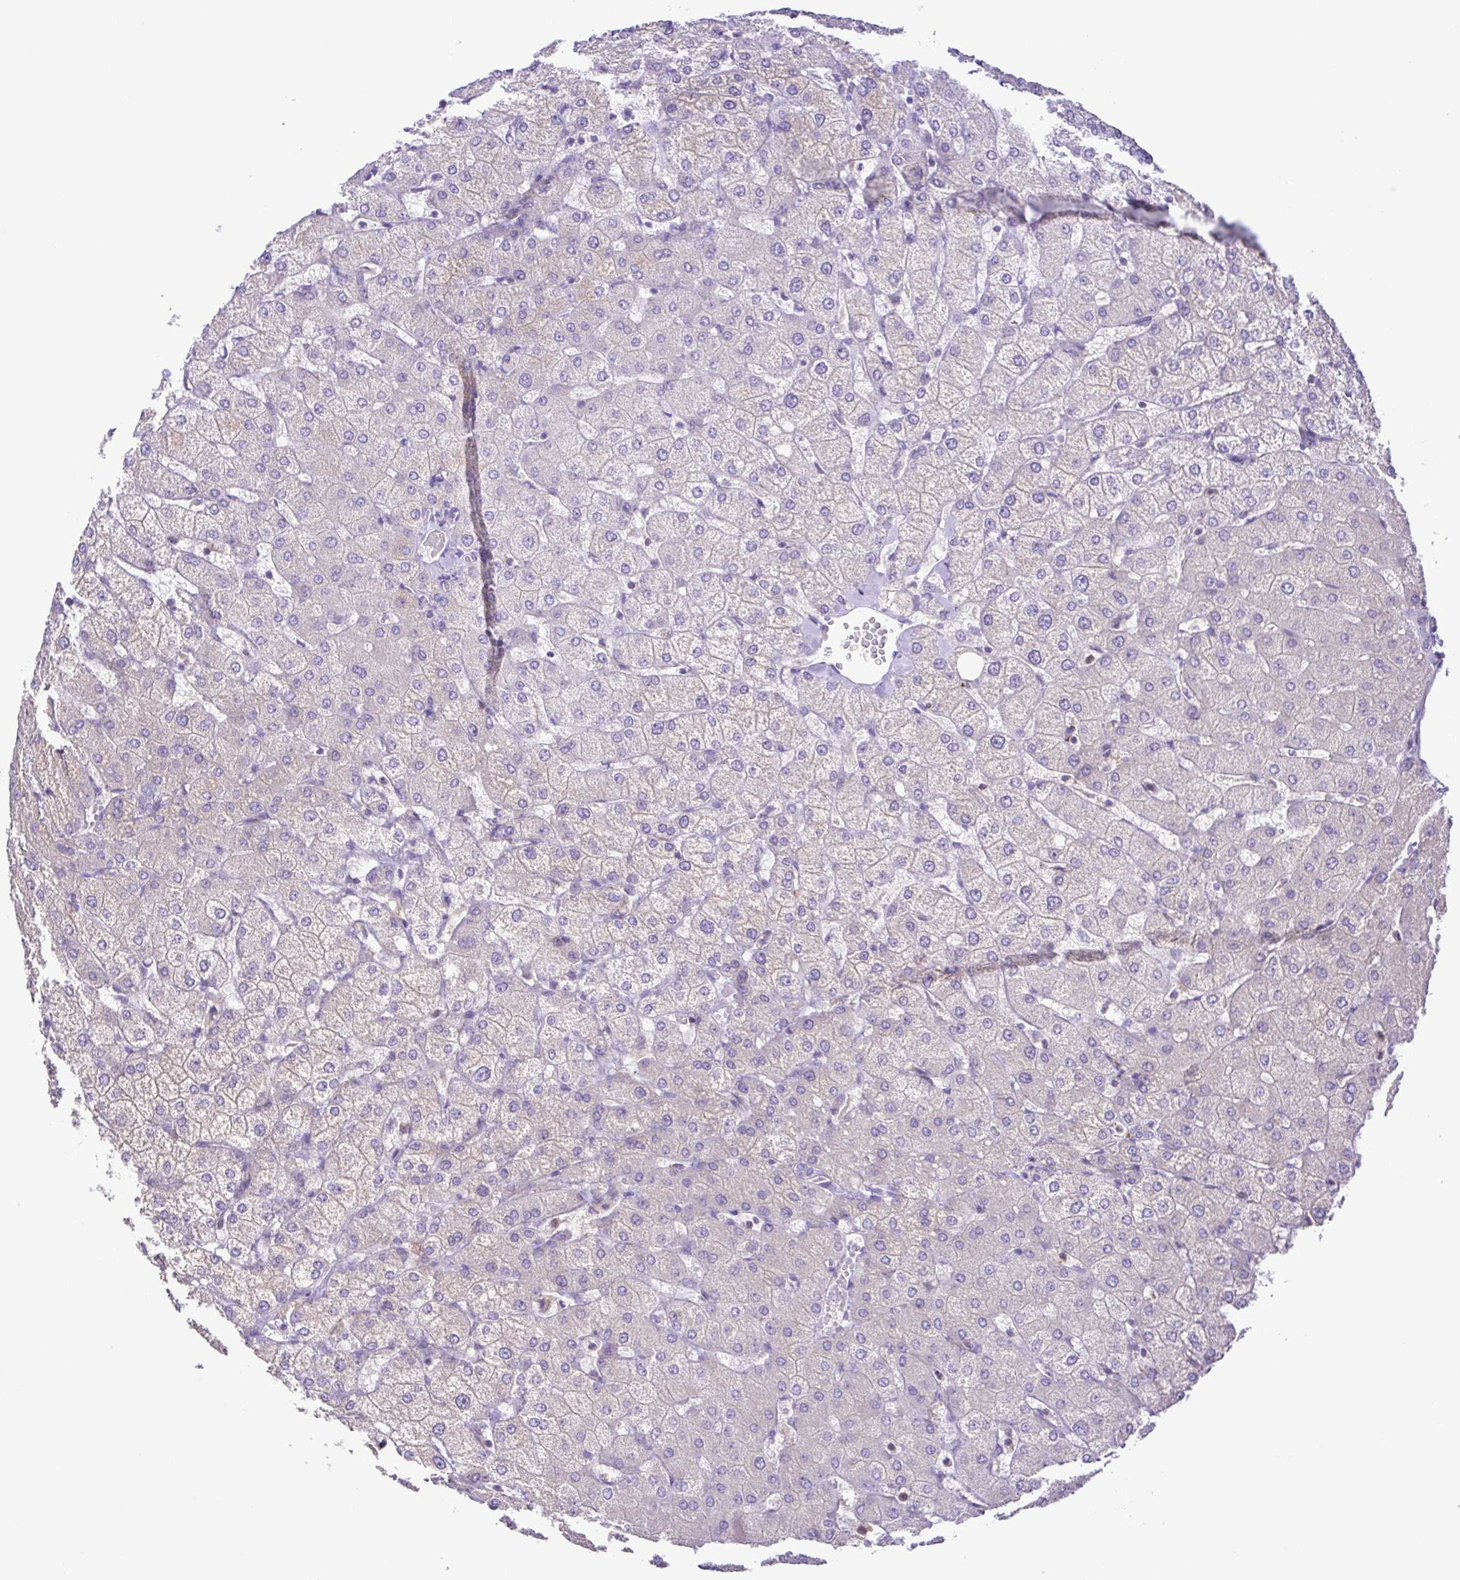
{"staining": {"intensity": "negative", "quantity": "none", "location": "none"}, "tissue": "liver", "cell_type": "Cholangiocytes", "image_type": "normal", "snomed": [{"axis": "morphology", "description": "Normal tissue, NOS"}, {"axis": "topography", "description": "Liver"}], "caption": "Immunohistochemistry micrograph of benign liver: liver stained with DAB (3,3'-diaminobenzidine) reveals no significant protein positivity in cholangiocytes. Nuclei are stained in blue.", "gene": "CYP17A1", "patient": {"sex": "female", "age": 54}}